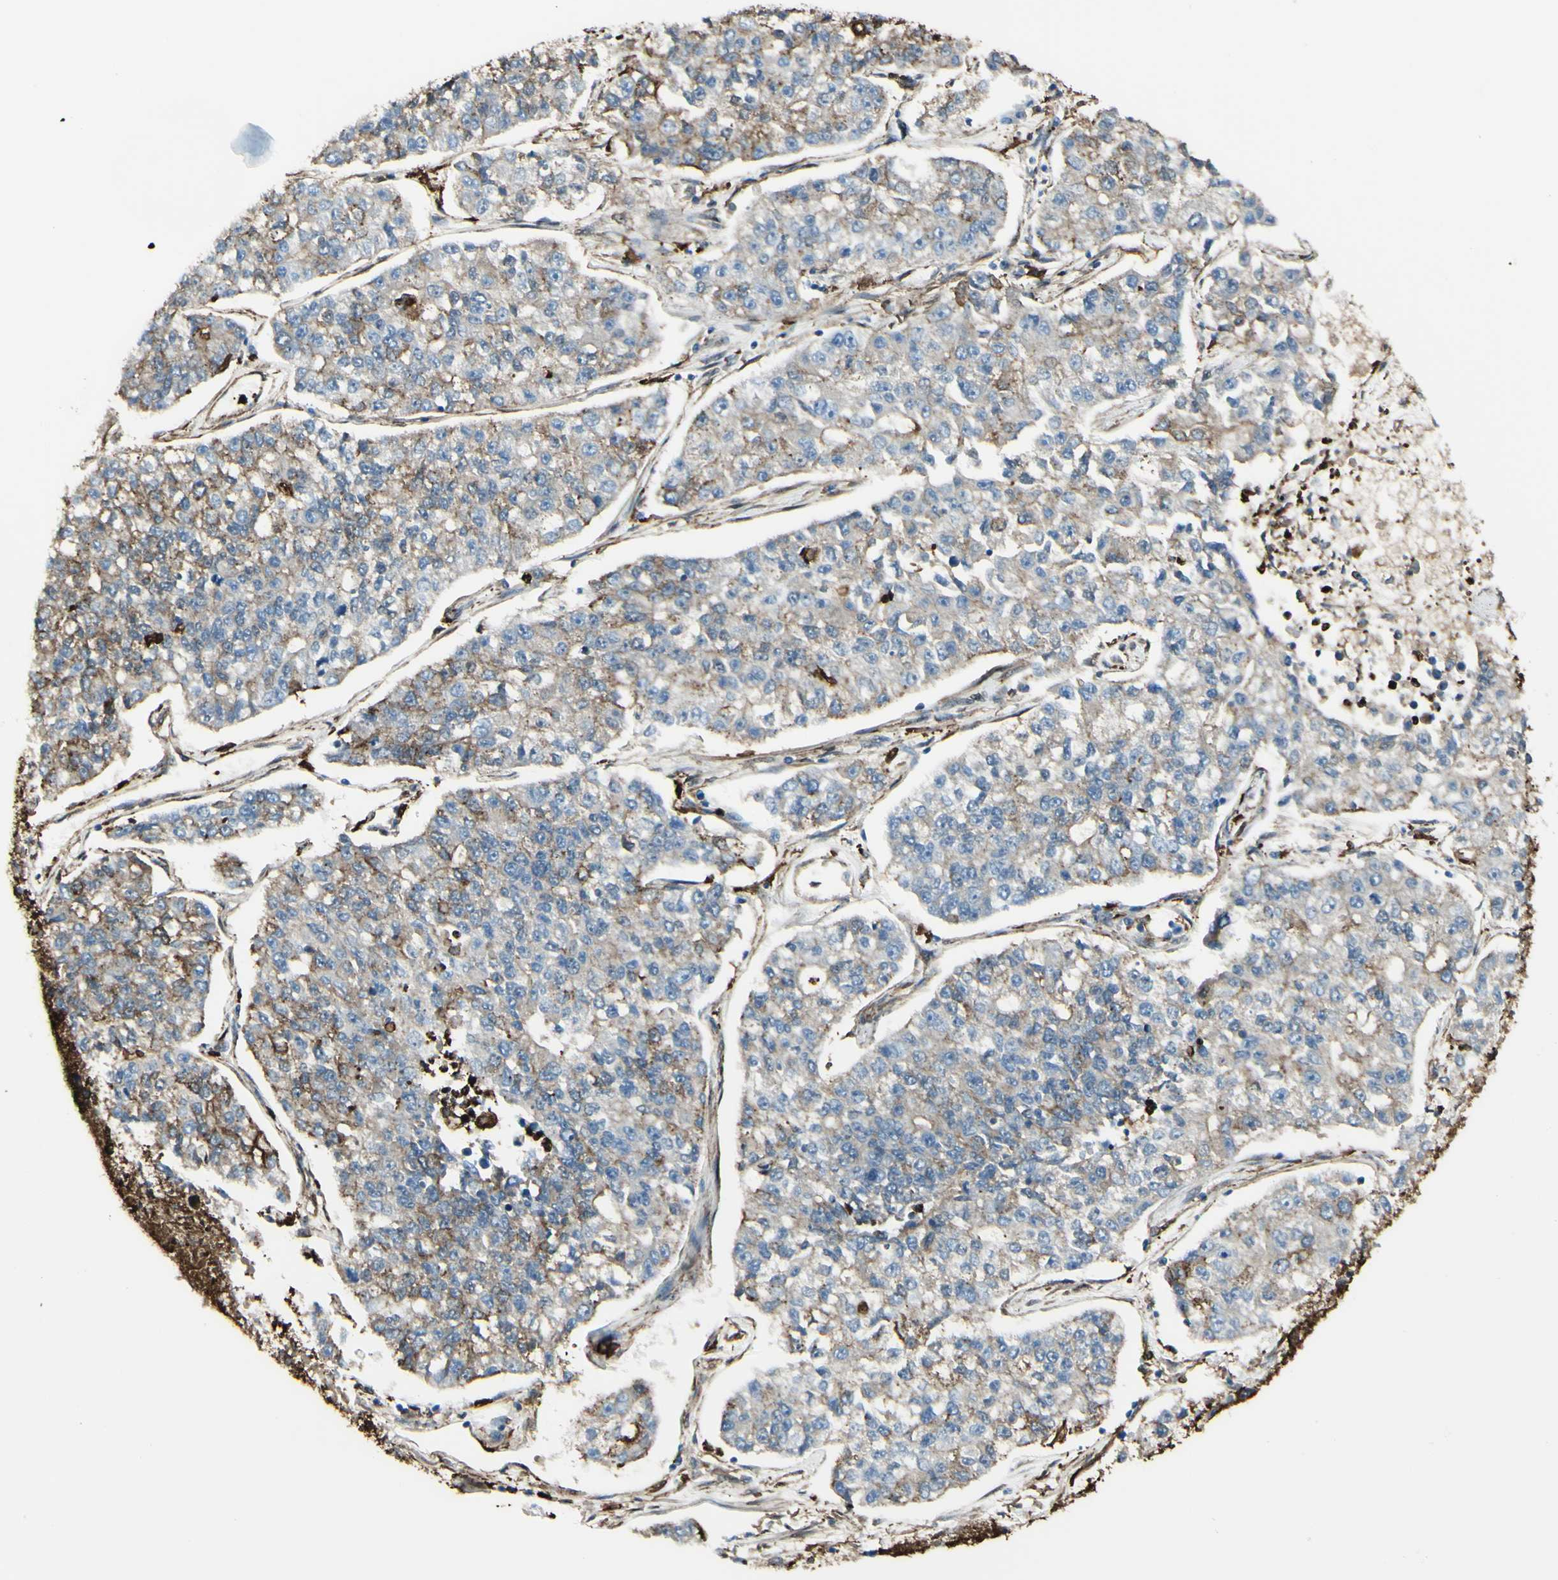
{"staining": {"intensity": "weak", "quantity": ">75%", "location": "cytoplasmic/membranous"}, "tissue": "lung cancer", "cell_type": "Tumor cells", "image_type": "cancer", "snomed": [{"axis": "morphology", "description": "Adenocarcinoma, NOS"}, {"axis": "topography", "description": "Lung"}], "caption": "Weak cytoplasmic/membranous protein staining is present in about >75% of tumor cells in adenocarcinoma (lung).", "gene": "GSN", "patient": {"sex": "male", "age": 49}}